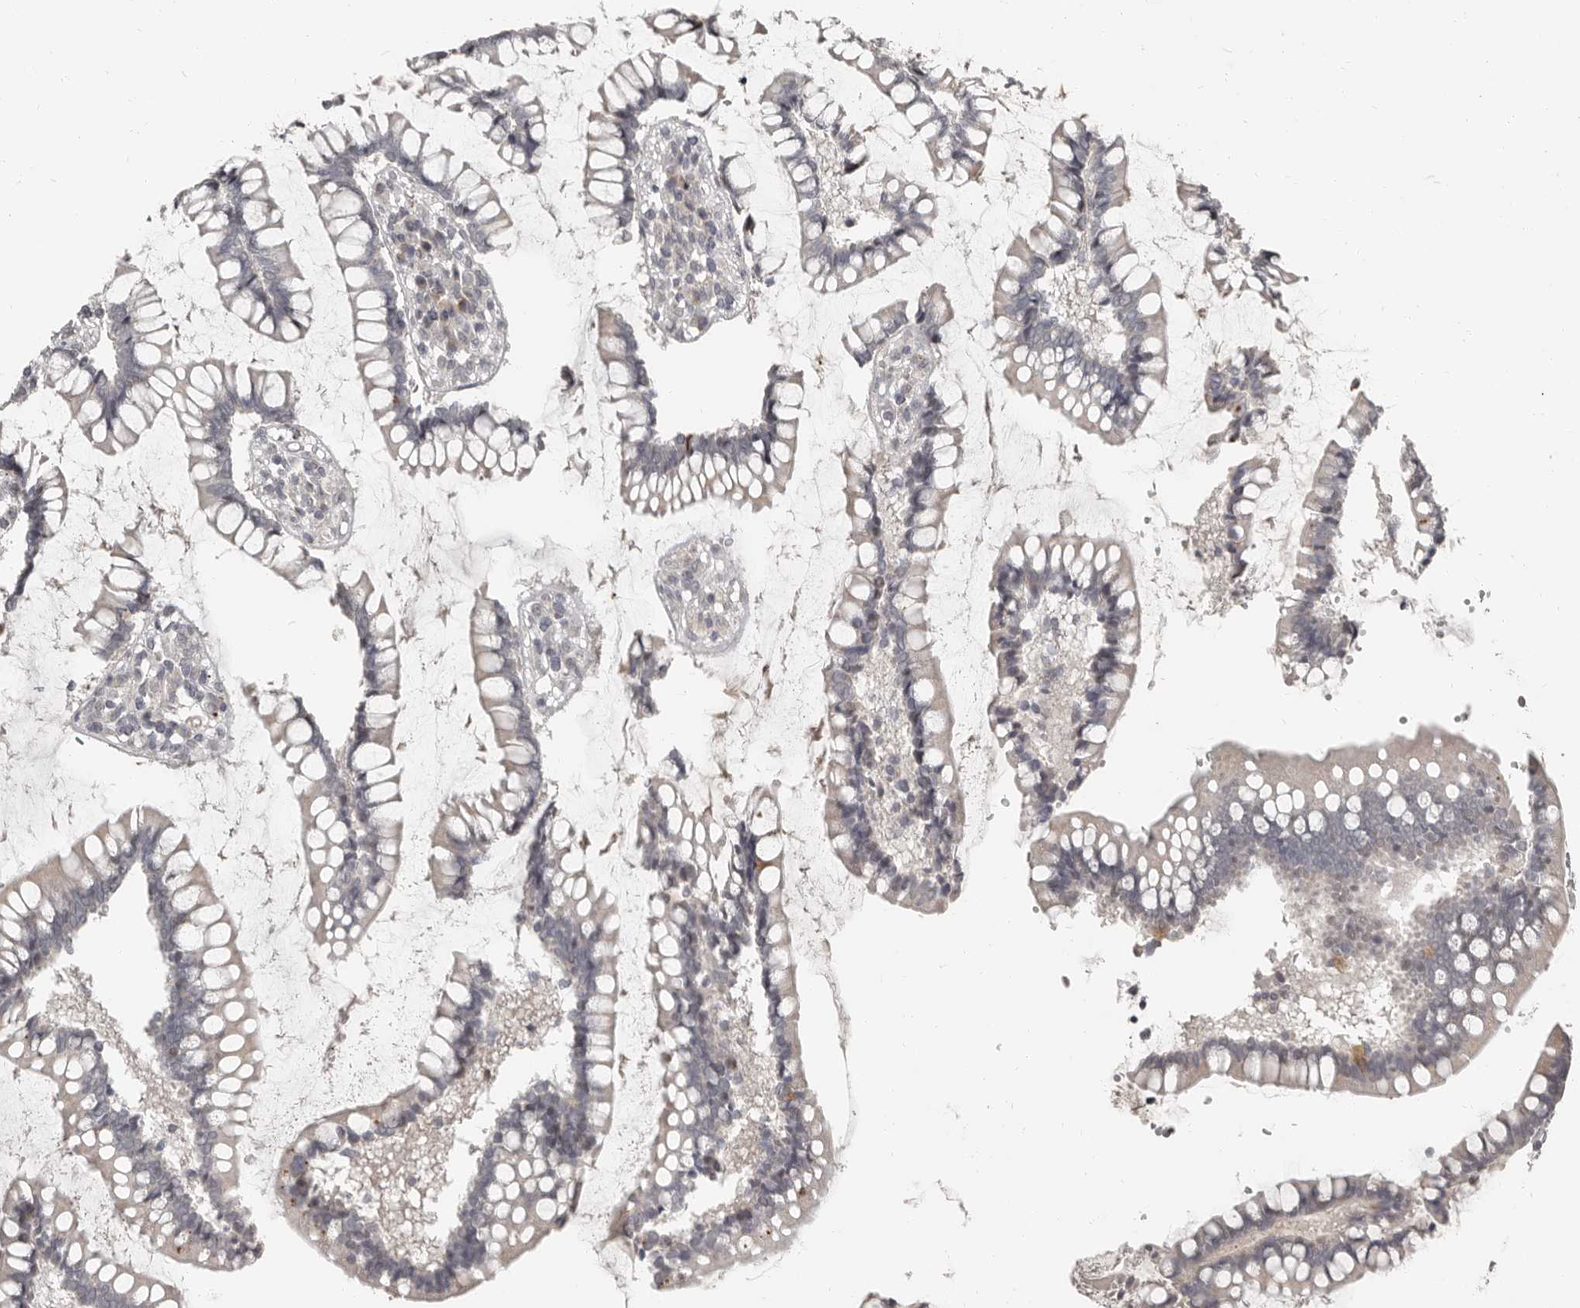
{"staining": {"intensity": "negative", "quantity": "none", "location": "none"}, "tissue": "colon", "cell_type": "Endothelial cells", "image_type": "normal", "snomed": [{"axis": "morphology", "description": "Normal tissue, NOS"}, {"axis": "topography", "description": "Colon"}], "caption": "An immunohistochemistry (IHC) micrograph of unremarkable colon is shown. There is no staining in endothelial cells of colon. (DAB IHC, high magnification).", "gene": "APOL6", "patient": {"sex": "female", "age": 79}}